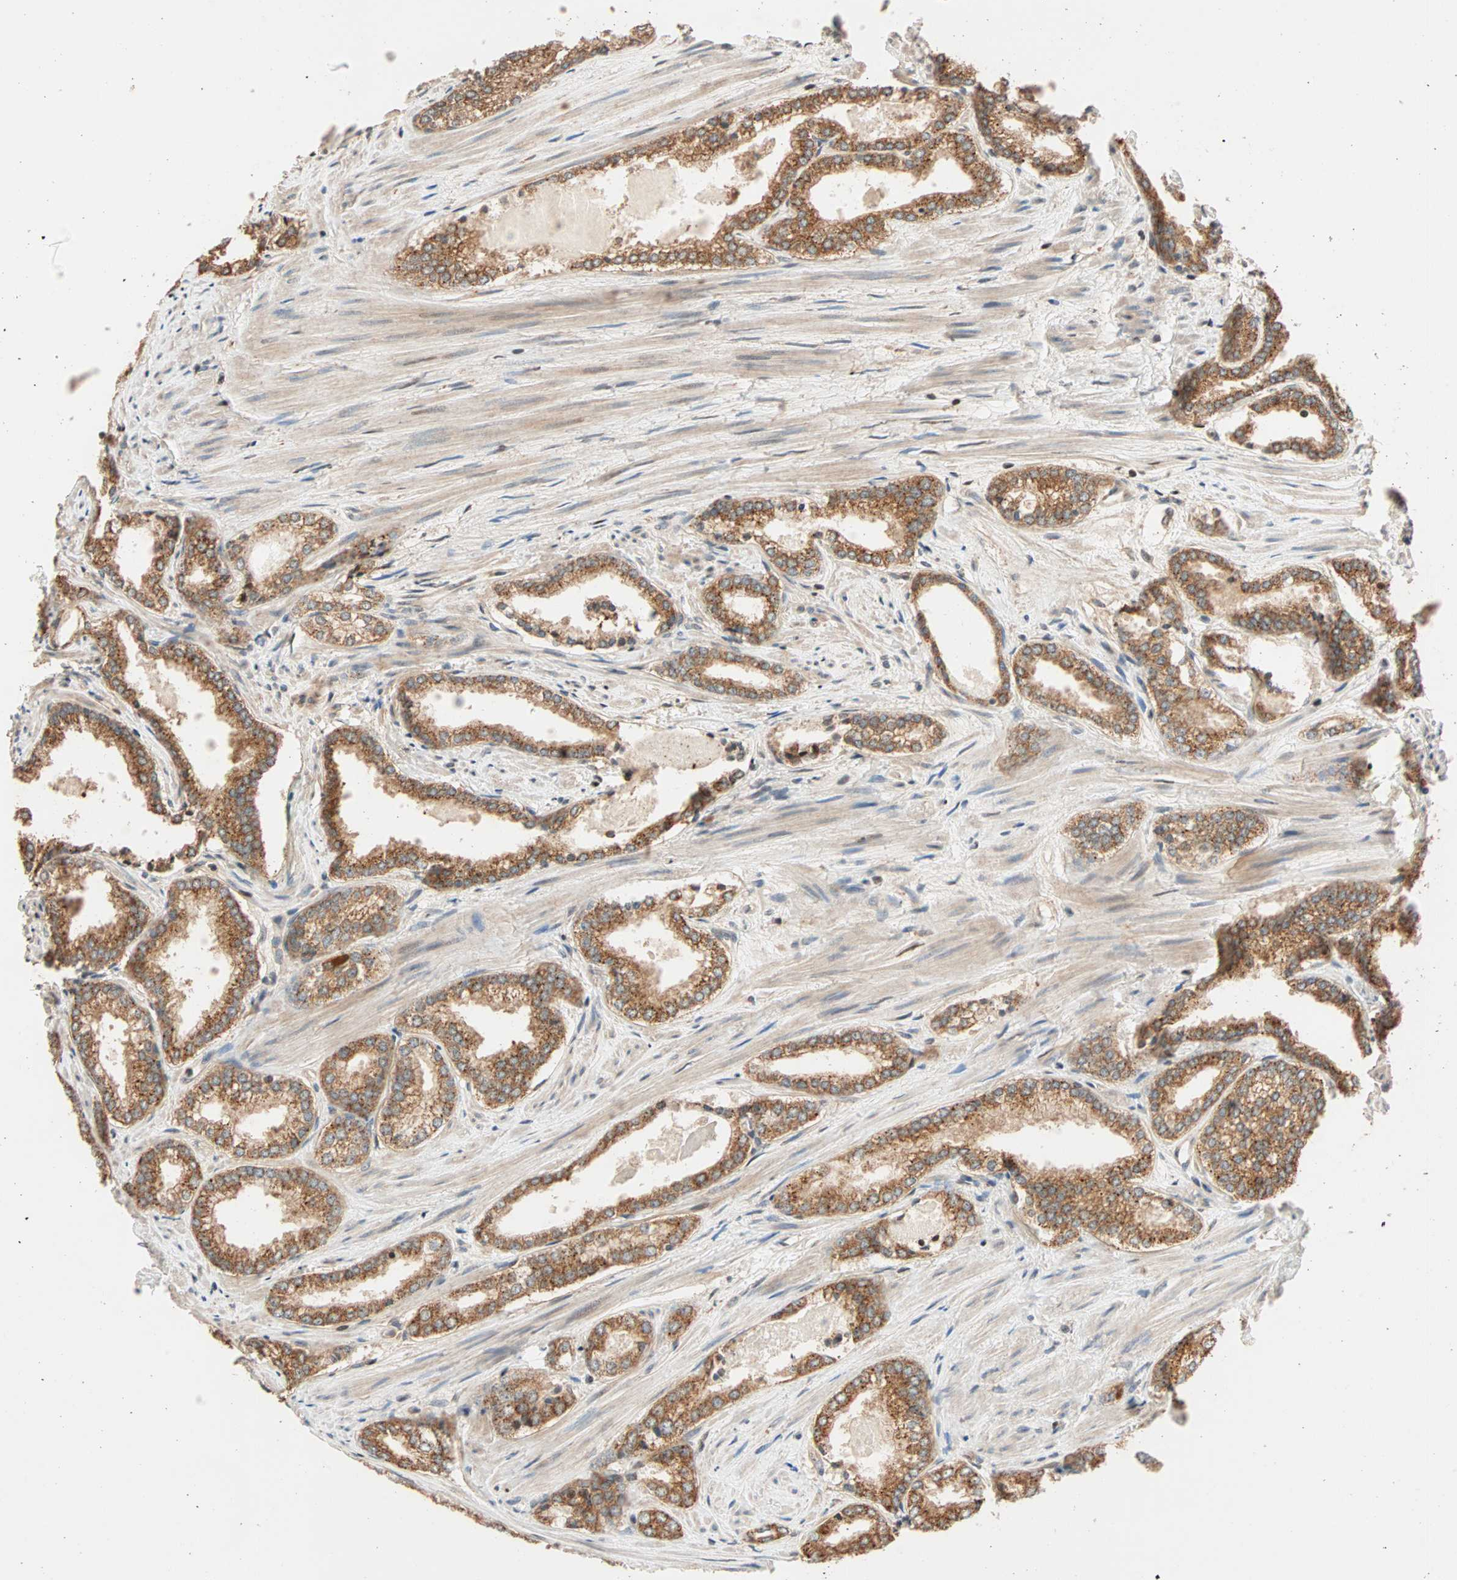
{"staining": {"intensity": "moderate", "quantity": ">75%", "location": "cytoplasmic/membranous"}, "tissue": "prostate cancer", "cell_type": "Tumor cells", "image_type": "cancer", "snomed": [{"axis": "morphology", "description": "Adenocarcinoma, Low grade"}, {"axis": "topography", "description": "Prostate"}], "caption": "This is an image of IHC staining of prostate cancer (adenocarcinoma (low-grade)), which shows moderate staining in the cytoplasmic/membranous of tumor cells.", "gene": "HECW1", "patient": {"sex": "male", "age": 60}}